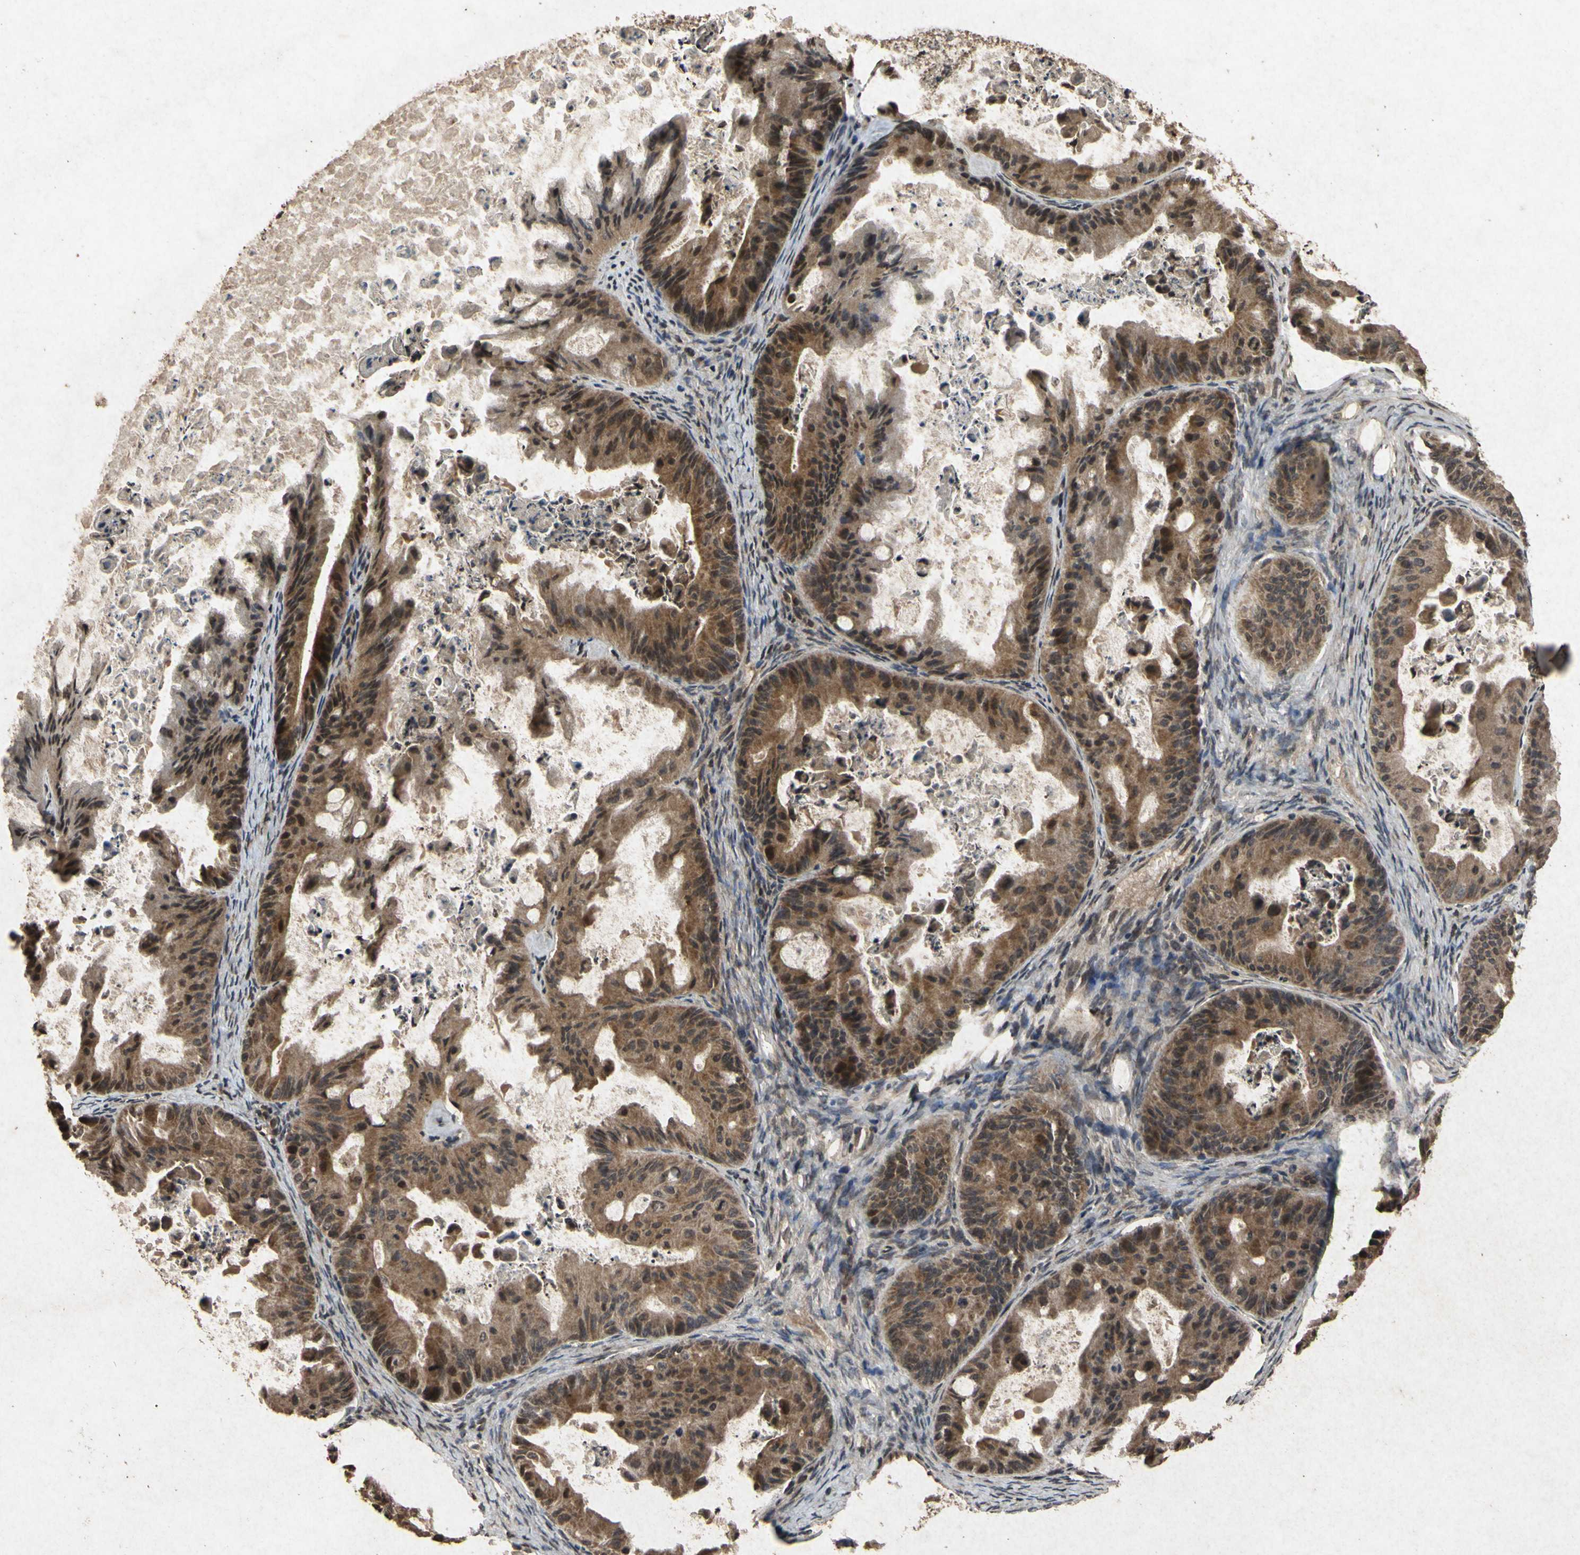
{"staining": {"intensity": "strong", "quantity": ">75%", "location": "cytoplasmic/membranous,nuclear"}, "tissue": "ovarian cancer", "cell_type": "Tumor cells", "image_type": "cancer", "snomed": [{"axis": "morphology", "description": "Cystadenocarcinoma, mucinous, NOS"}, {"axis": "topography", "description": "Ovary"}], "caption": "Human ovarian mucinous cystadenocarcinoma stained with a protein marker shows strong staining in tumor cells.", "gene": "ATP6V1H", "patient": {"sex": "female", "age": 37}}